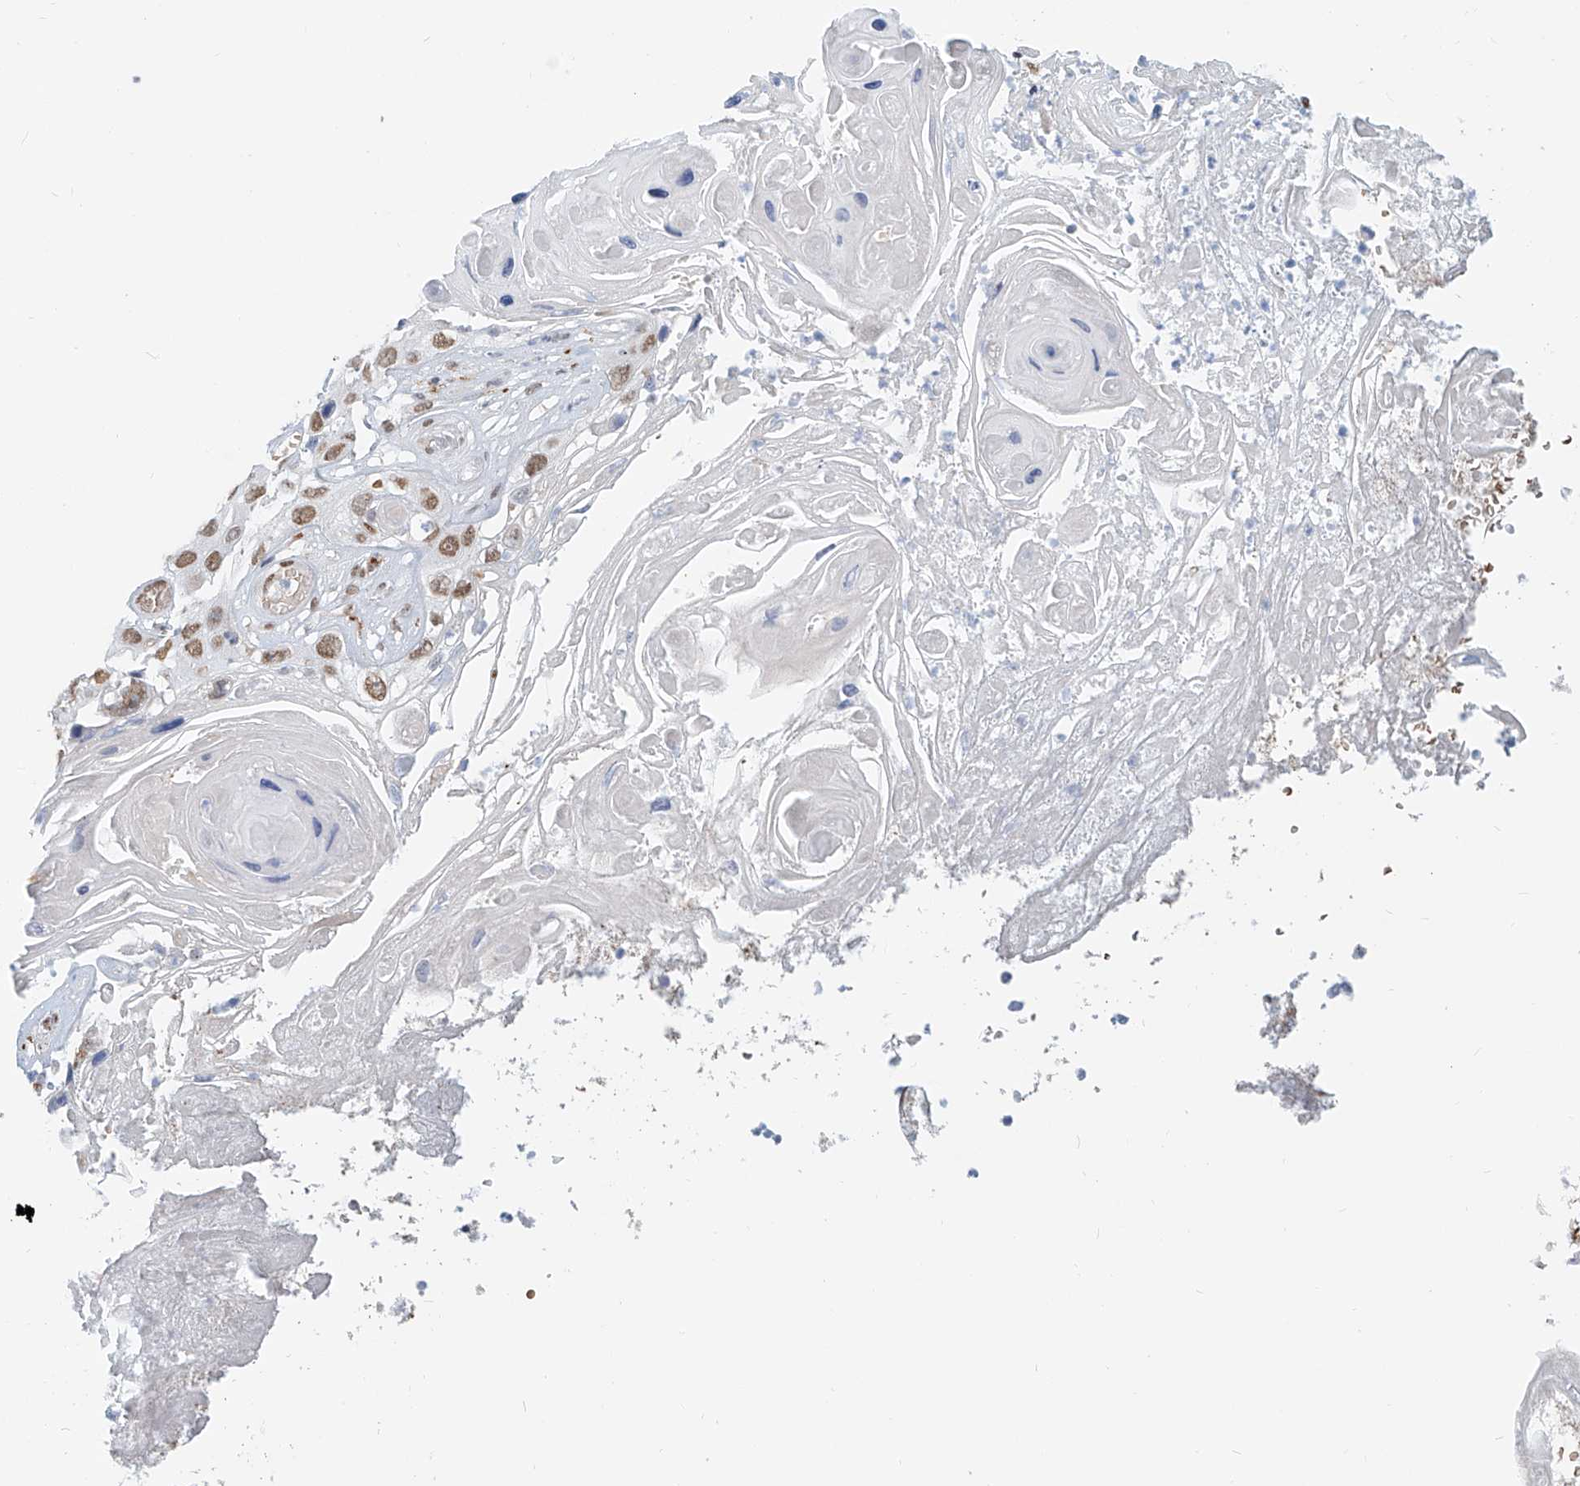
{"staining": {"intensity": "moderate", "quantity": ">75%", "location": "nuclear"}, "tissue": "skin cancer", "cell_type": "Tumor cells", "image_type": "cancer", "snomed": [{"axis": "morphology", "description": "Squamous cell carcinoma, NOS"}, {"axis": "topography", "description": "Skin"}], "caption": "DAB (3,3'-diaminobenzidine) immunohistochemical staining of skin cancer (squamous cell carcinoma) shows moderate nuclear protein positivity in about >75% of tumor cells. The staining was performed using DAB to visualize the protein expression in brown, while the nuclei were stained in blue with hematoxylin (Magnification: 20x).", "gene": "SASH1", "patient": {"sex": "male", "age": 55}}